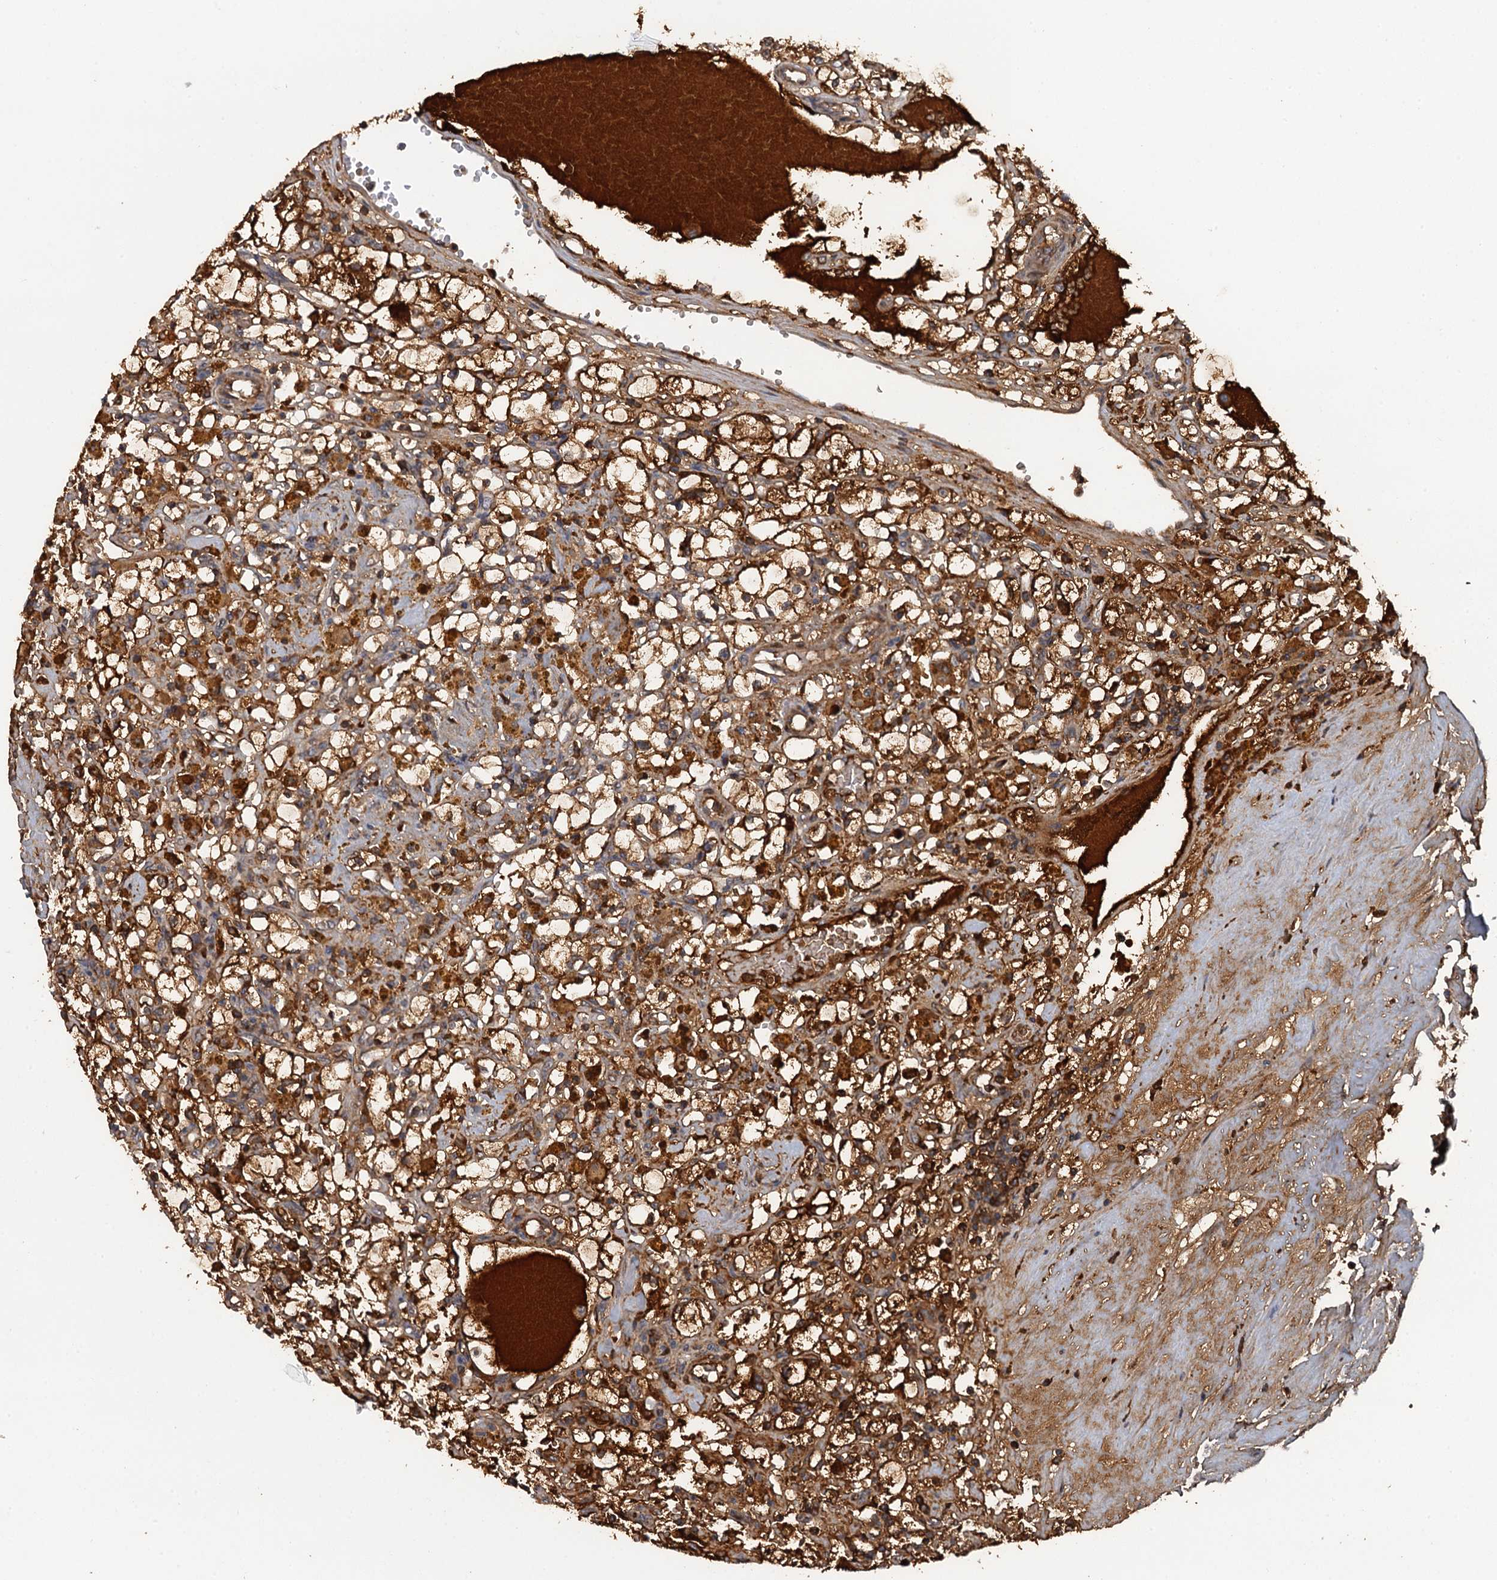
{"staining": {"intensity": "moderate", "quantity": ">75%", "location": "cytoplasmic/membranous"}, "tissue": "renal cancer", "cell_type": "Tumor cells", "image_type": "cancer", "snomed": [{"axis": "morphology", "description": "Adenocarcinoma, NOS"}, {"axis": "topography", "description": "Kidney"}], "caption": "IHC (DAB (3,3'-diaminobenzidine)) staining of renal cancer (adenocarcinoma) exhibits moderate cytoplasmic/membranous protein expression in about >75% of tumor cells.", "gene": "HAPLN3", "patient": {"sex": "male", "age": 56}}